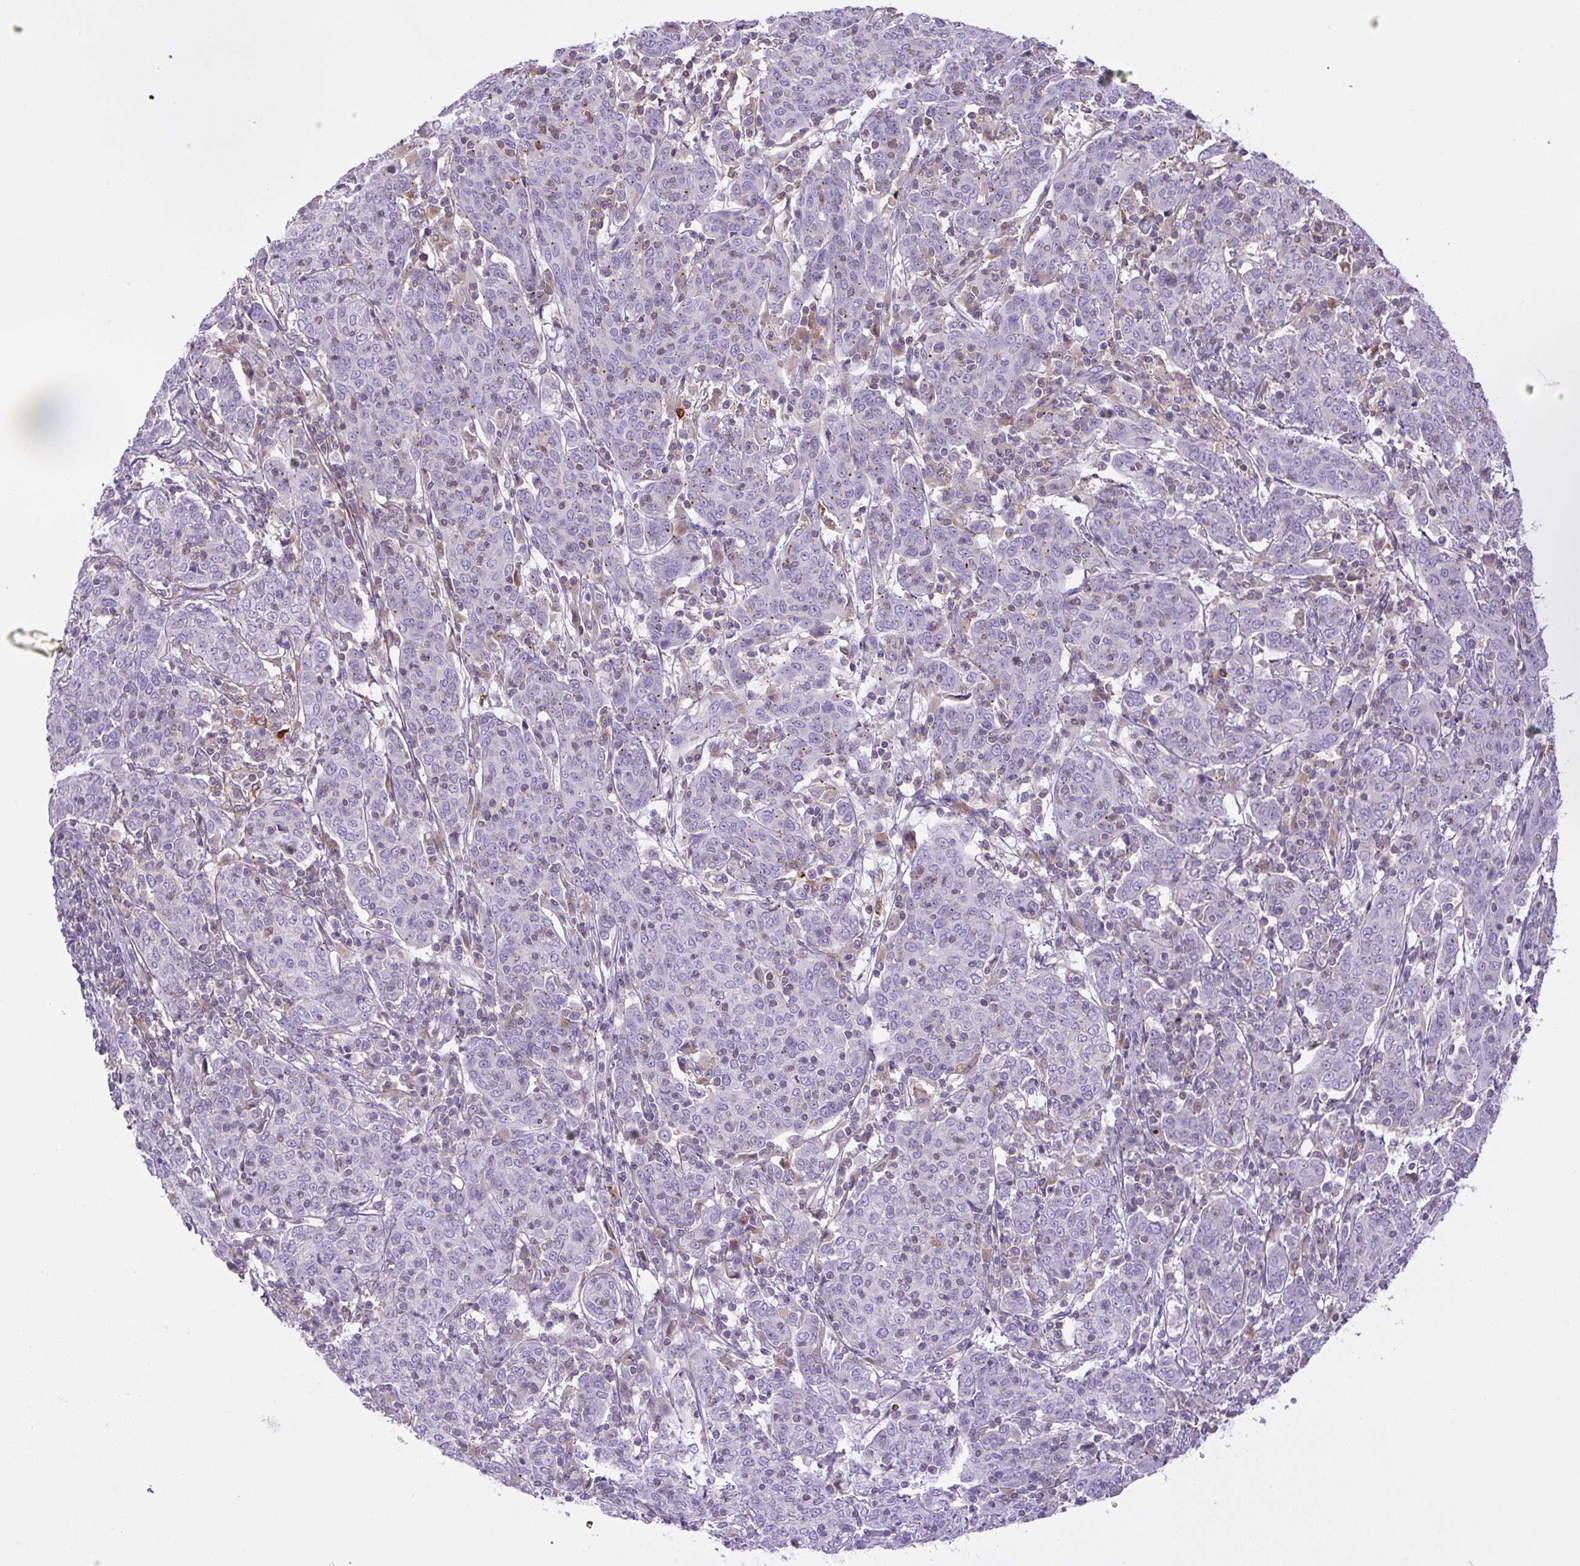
{"staining": {"intensity": "negative", "quantity": "none", "location": "none"}, "tissue": "cervical cancer", "cell_type": "Tumor cells", "image_type": "cancer", "snomed": [{"axis": "morphology", "description": "Squamous cell carcinoma, NOS"}, {"axis": "topography", "description": "Cervix"}], "caption": "Tumor cells show no significant protein staining in cervical cancer.", "gene": "PIP5KL1", "patient": {"sex": "female", "age": 67}}